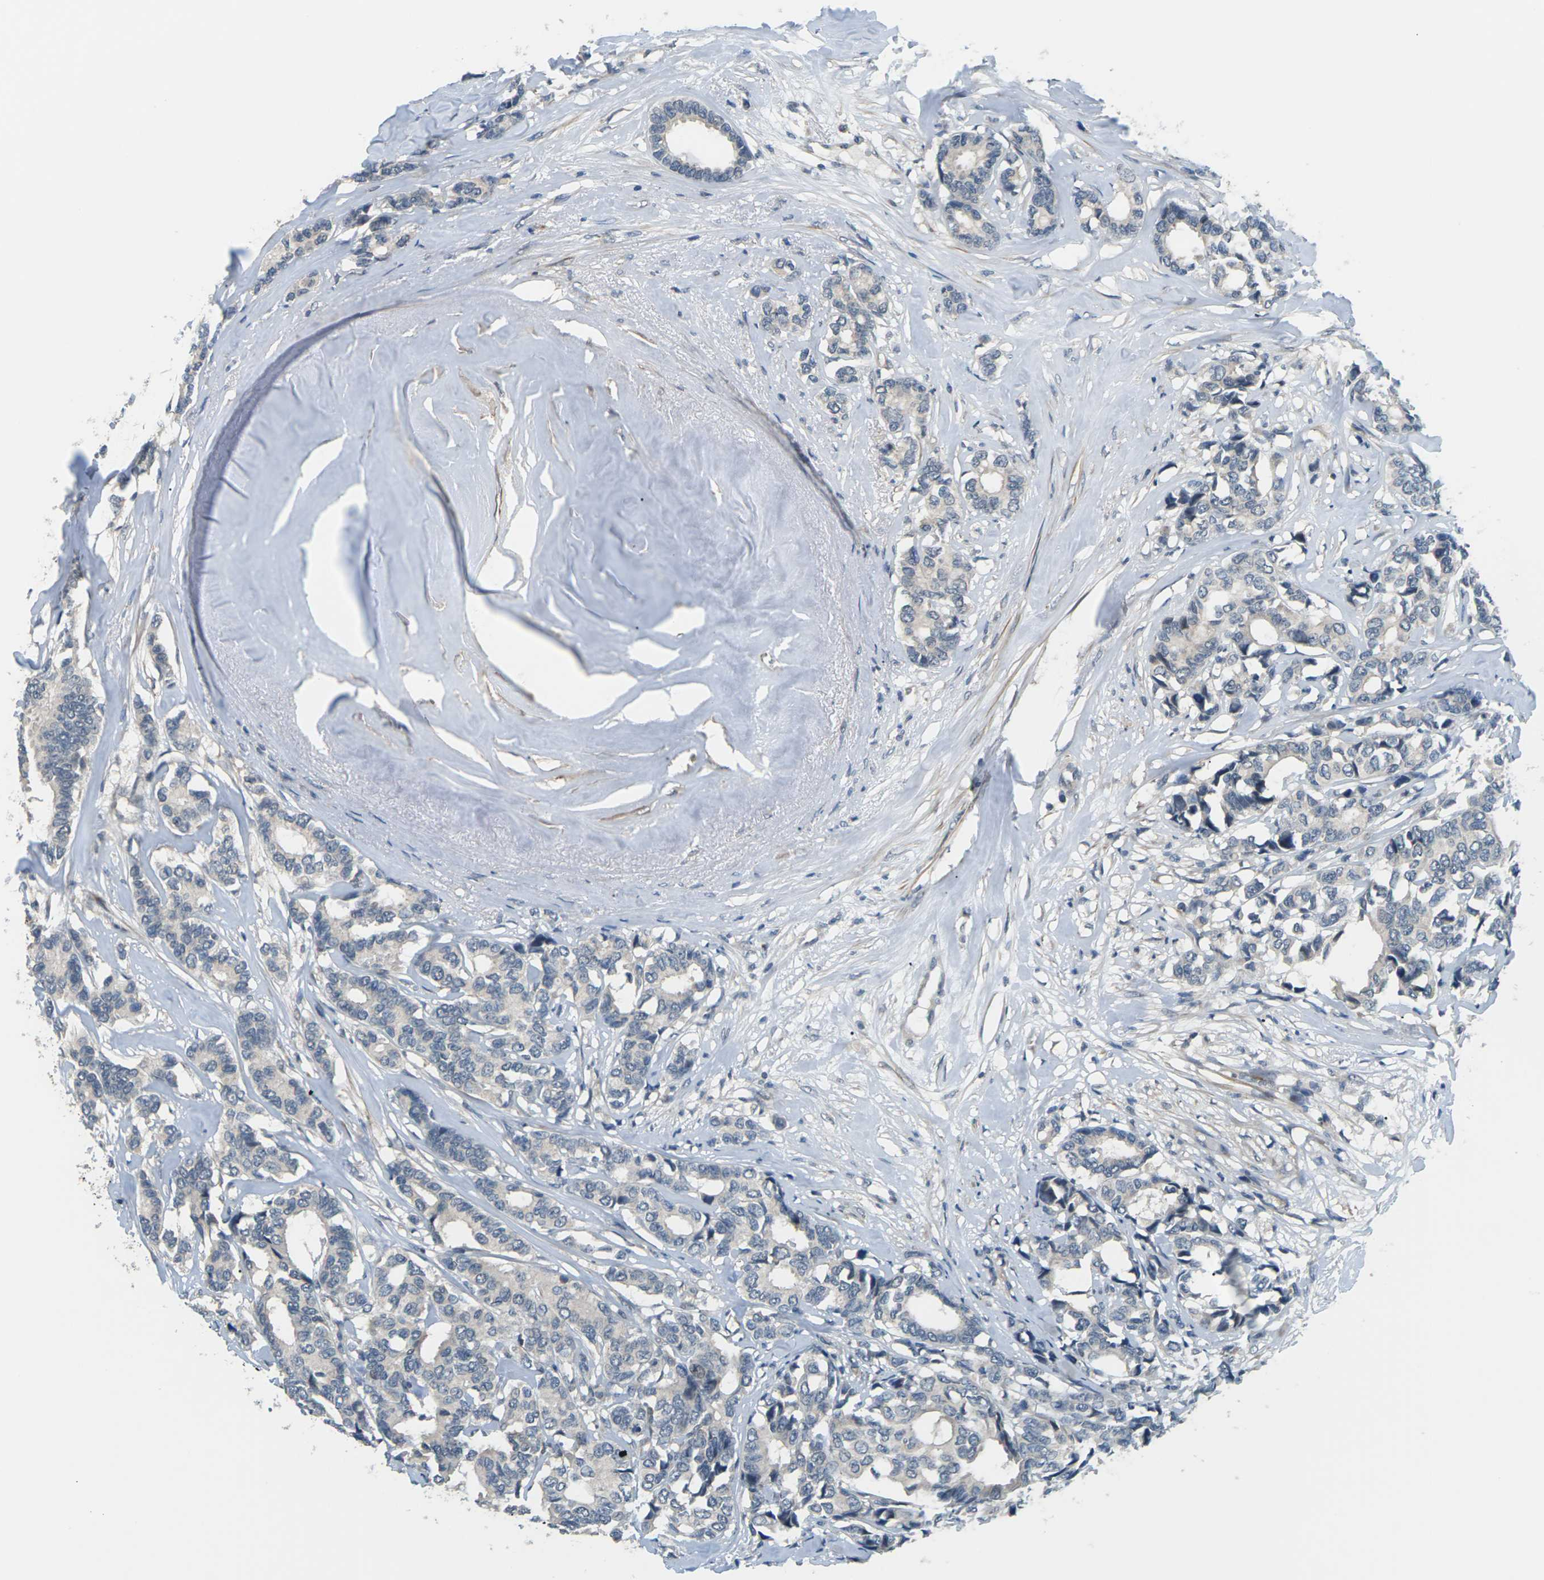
{"staining": {"intensity": "negative", "quantity": "none", "location": "none"}, "tissue": "breast cancer", "cell_type": "Tumor cells", "image_type": "cancer", "snomed": [{"axis": "morphology", "description": "Duct carcinoma"}, {"axis": "topography", "description": "Breast"}], "caption": "IHC of human breast cancer demonstrates no positivity in tumor cells.", "gene": "SLC13A3", "patient": {"sex": "female", "age": 87}}